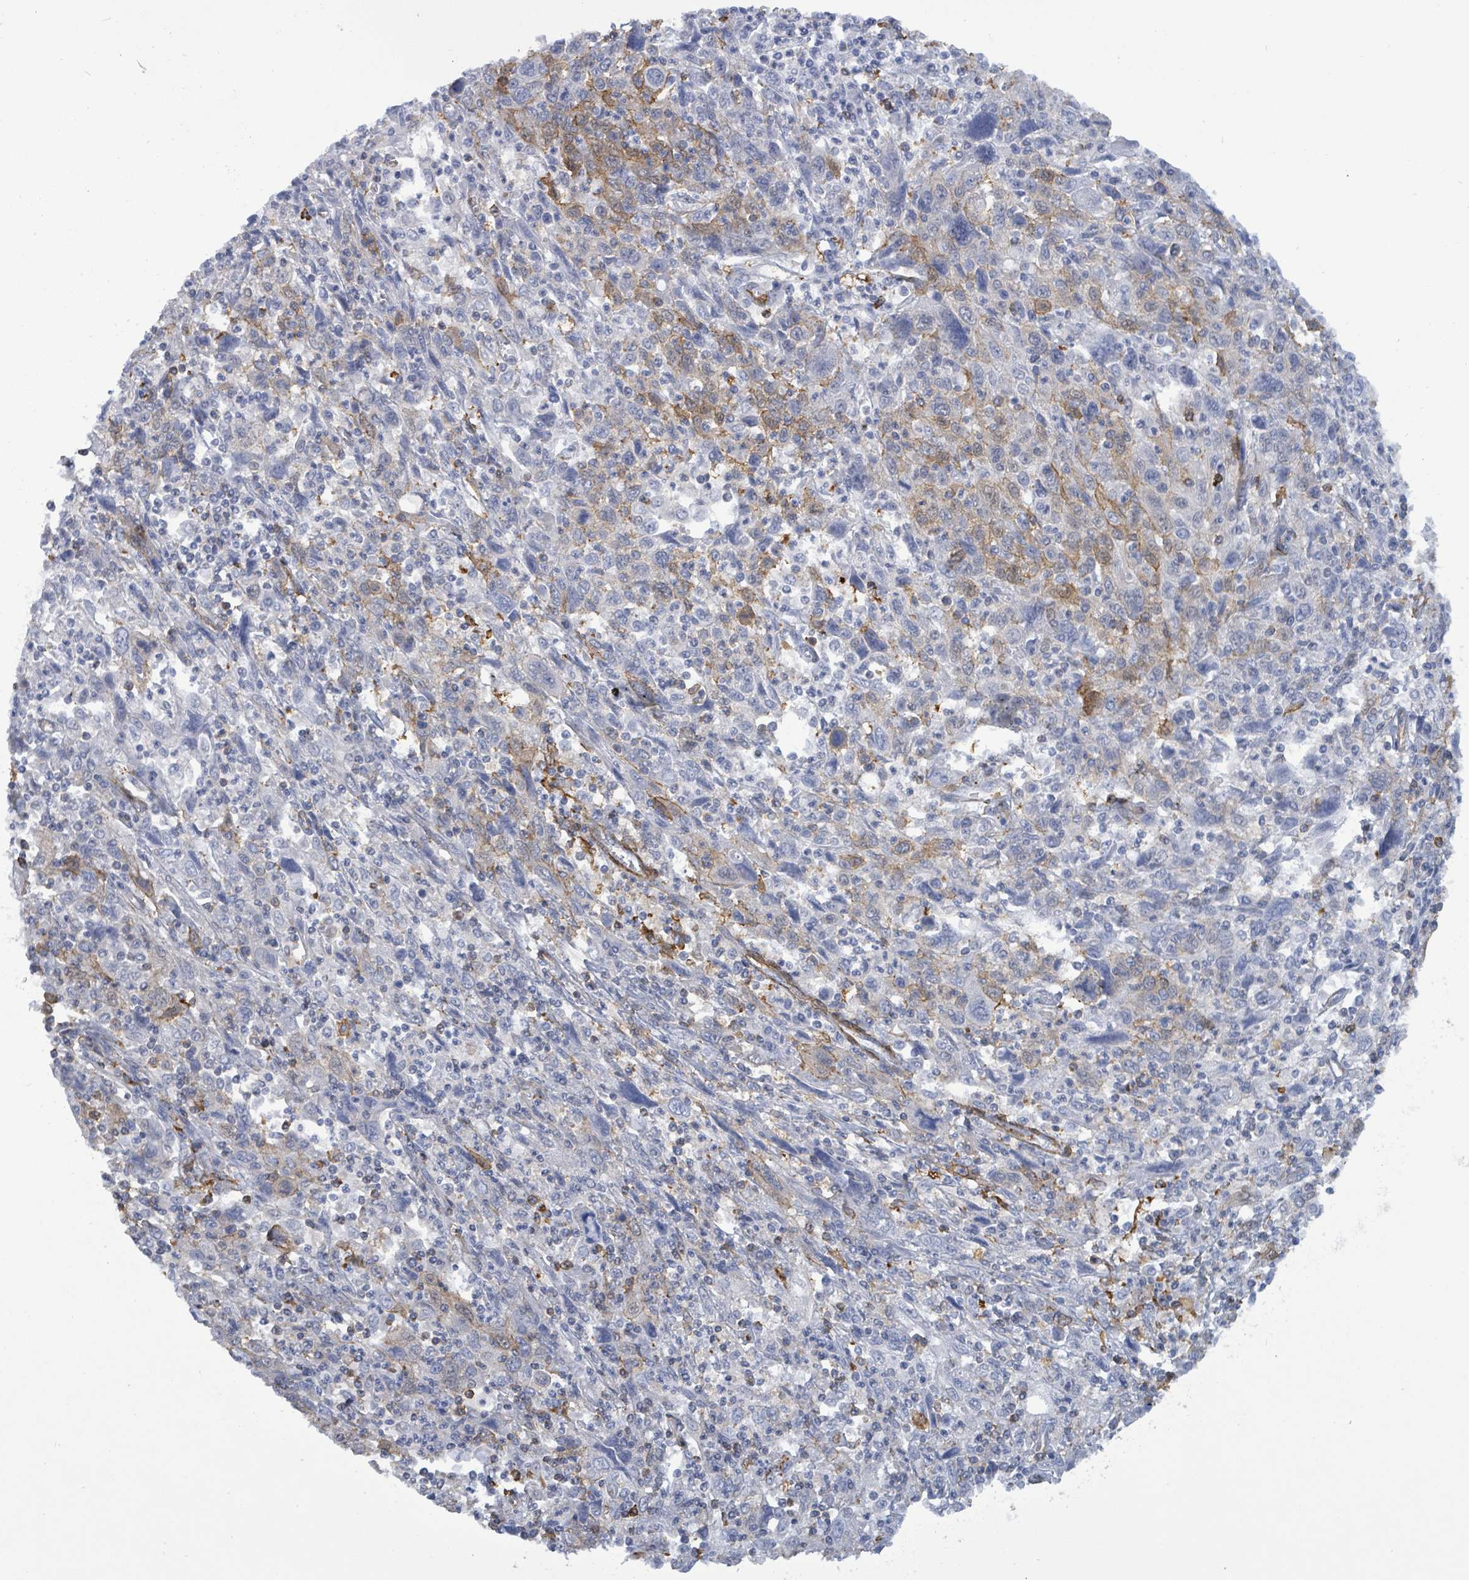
{"staining": {"intensity": "moderate", "quantity": "<25%", "location": "cytoplasmic/membranous"}, "tissue": "cervical cancer", "cell_type": "Tumor cells", "image_type": "cancer", "snomed": [{"axis": "morphology", "description": "Squamous cell carcinoma, NOS"}, {"axis": "topography", "description": "Cervix"}], "caption": "Cervical squamous cell carcinoma stained for a protein (brown) demonstrates moderate cytoplasmic/membranous positive staining in about <25% of tumor cells.", "gene": "PRKRIP1", "patient": {"sex": "female", "age": 46}}